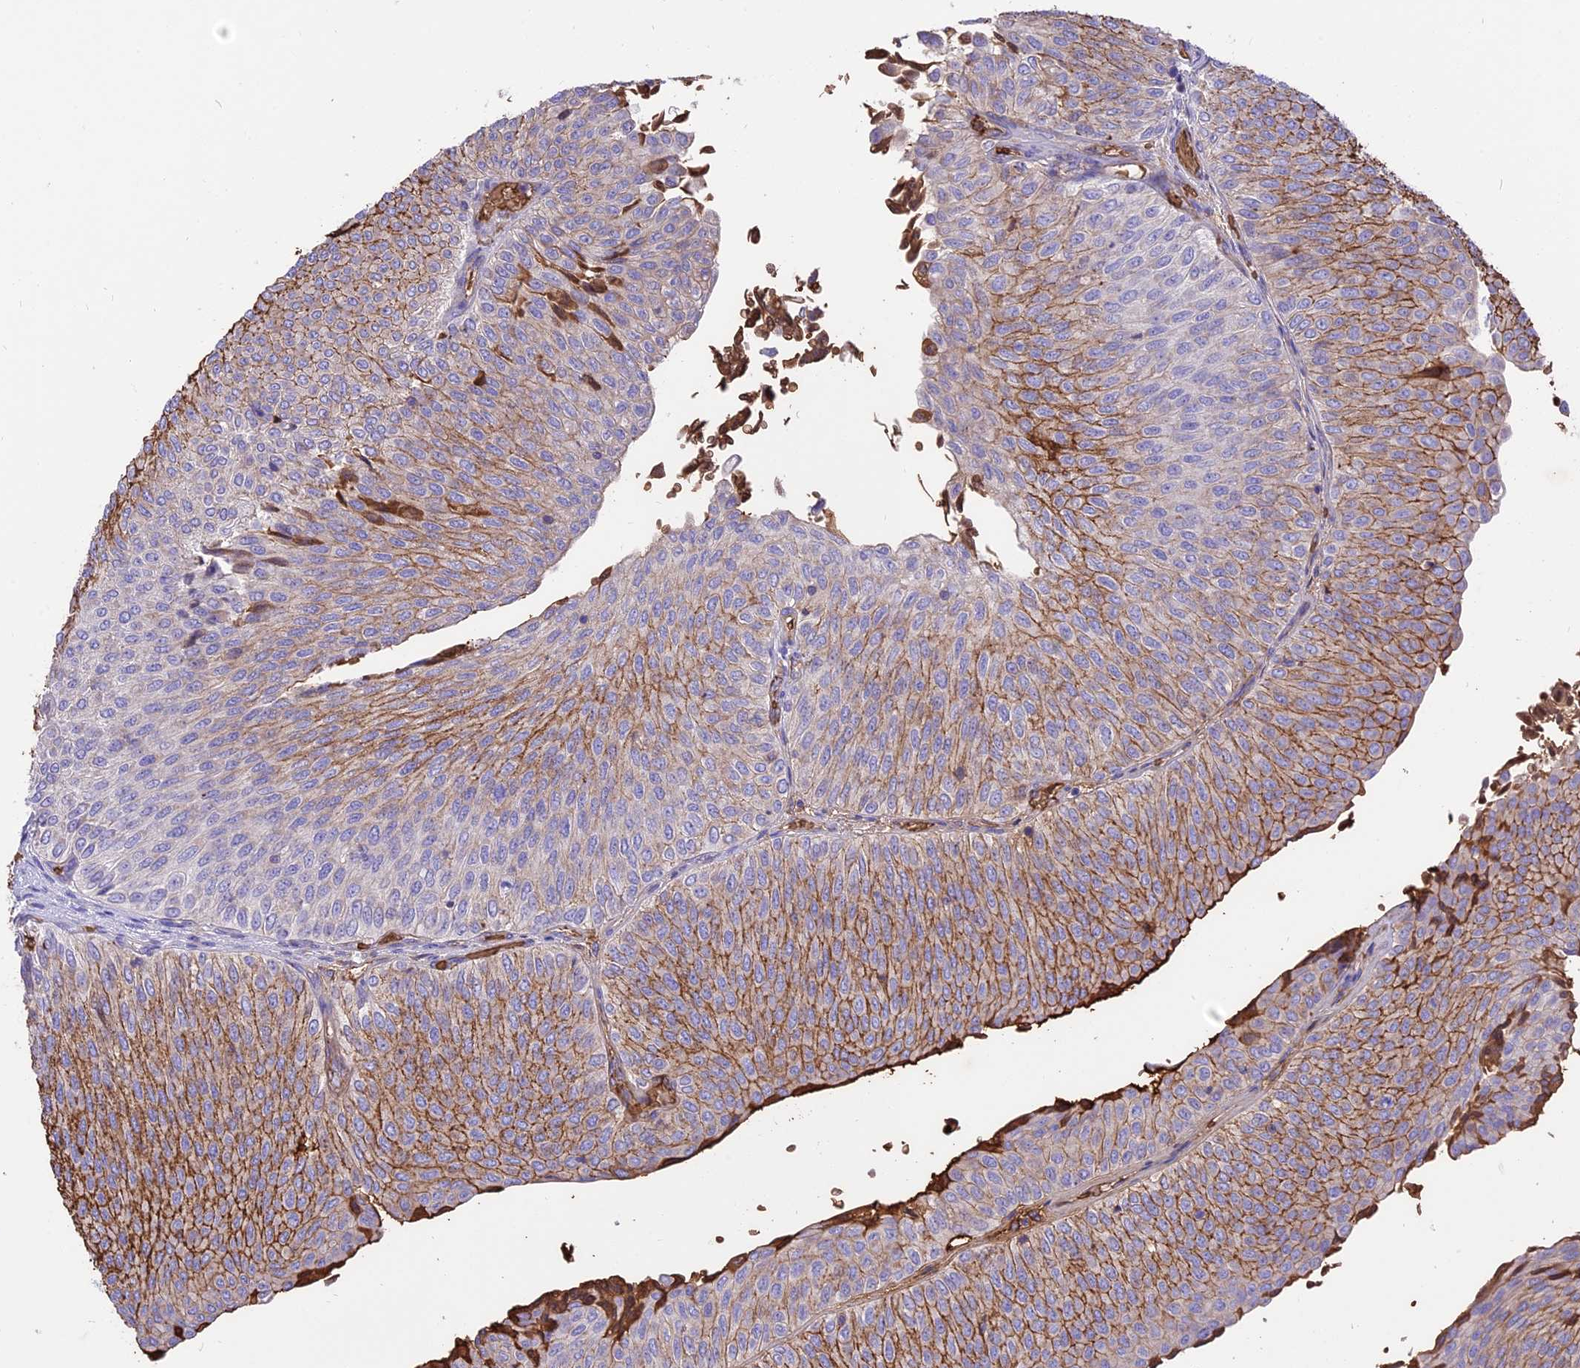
{"staining": {"intensity": "moderate", "quantity": "25%-75%", "location": "cytoplasmic/membranous"}, "tissue": "urothelial cancer", "cell_type": "Tumor cells", "image_type": "cancer", "snomed": [{"axis": "morphology", "description": "Urothelial carcinoma, Low grade"}, {"axis": "topography", "description": "Urinary bladder"}], "caption": "A brown stain shows moderate cytoplasmic/membranous staining of a protein in human urothelial carcinoma (low-grade) tumor cells.", "gene": "TTC4", "patient": {"sex": "male", "age": 78}}